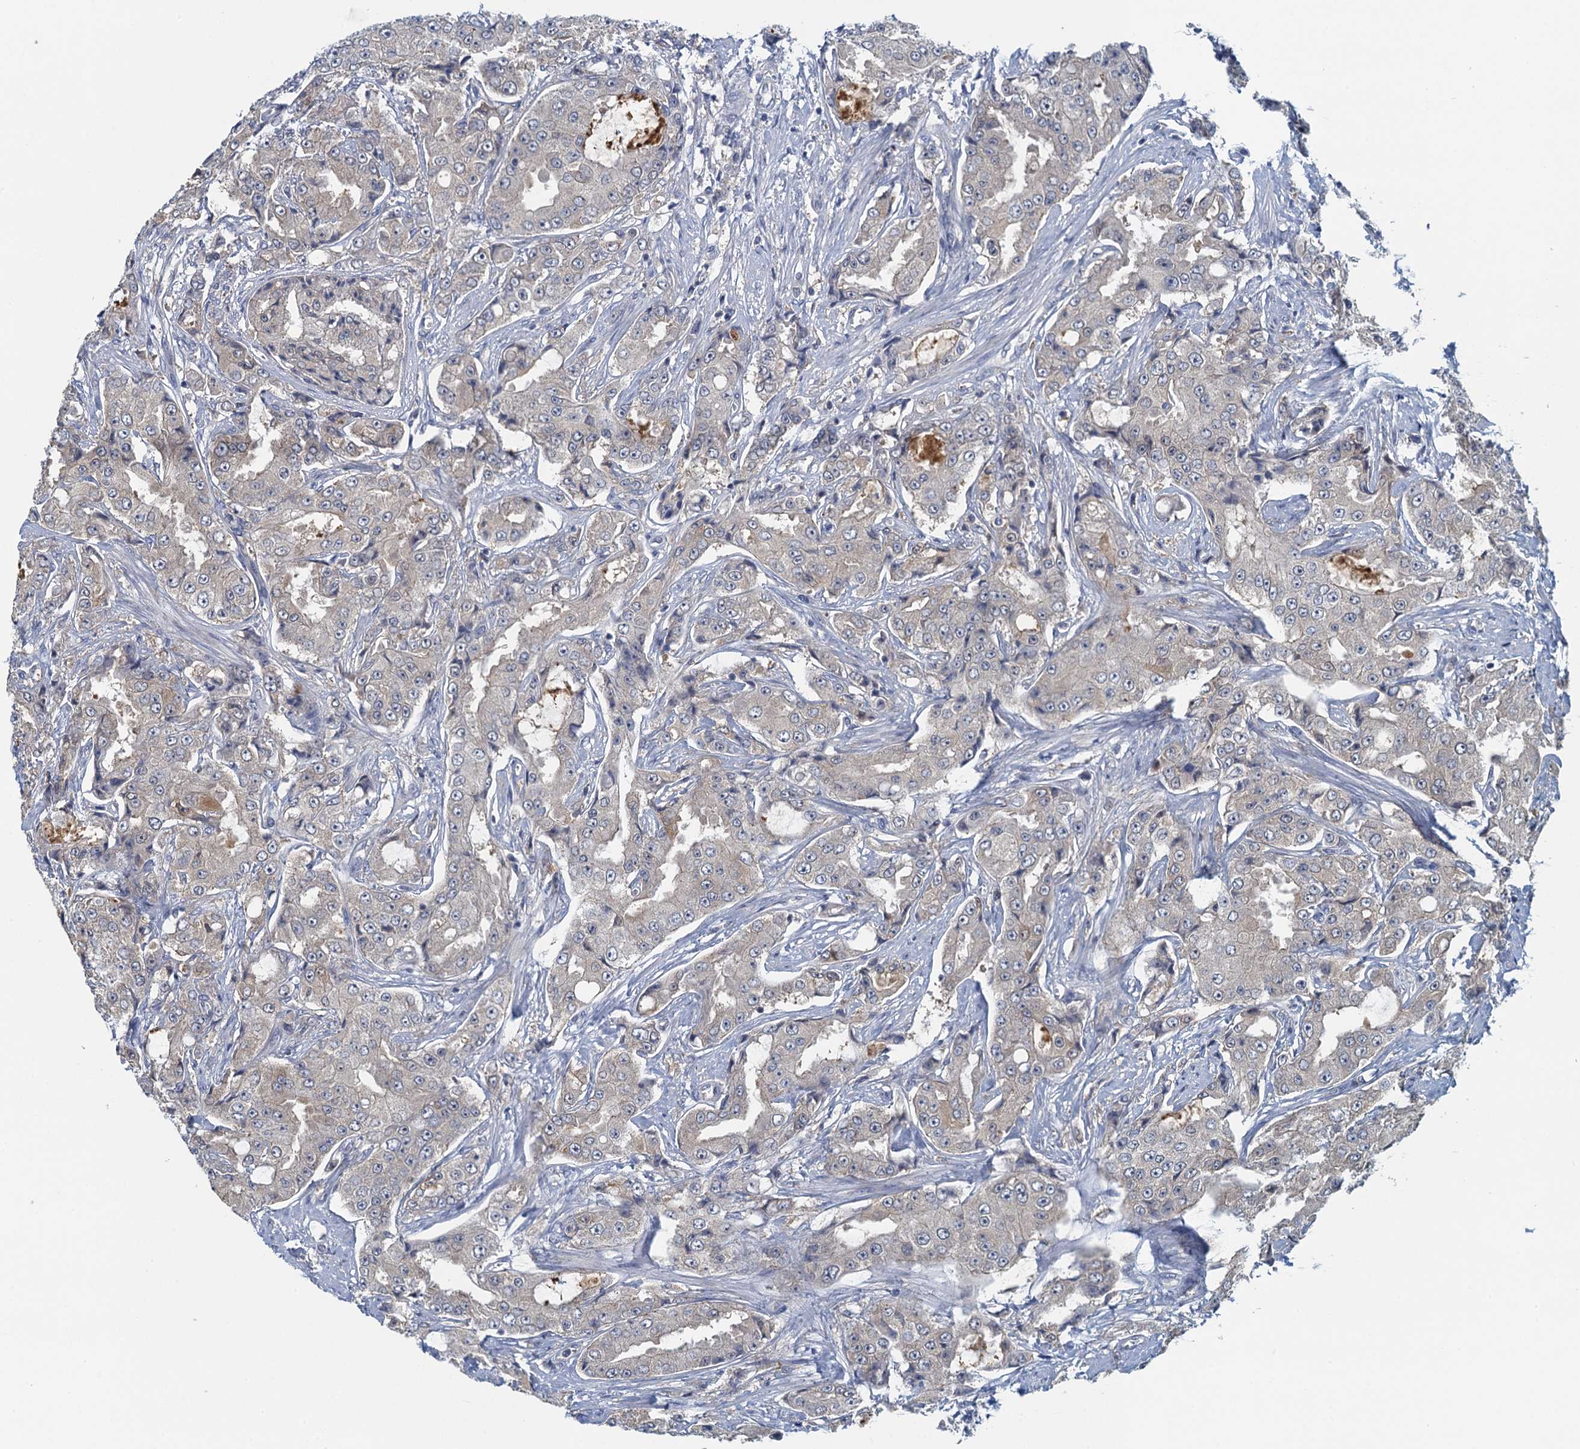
{"staining": {"intensity": "weak", "quantity": "<25%", "location": "cytoplasmic/membranous"}, "tissue": "prostate cancer", "cell_type": "Tumor cells", "image_type": "cancer", "snomed": [{"axis": "morphology", "description": "Adenocarcinoma, High grade"}, {"axis": "topography", "description": "Prostate"}], "caption": "Prostate cancer (high-grade adenocarcinoma) stained for a protein using IHC reveals no positivity tumor cells.", "gene": "NCKAP1L", "patient": {"sex": "male", "age": 73}}